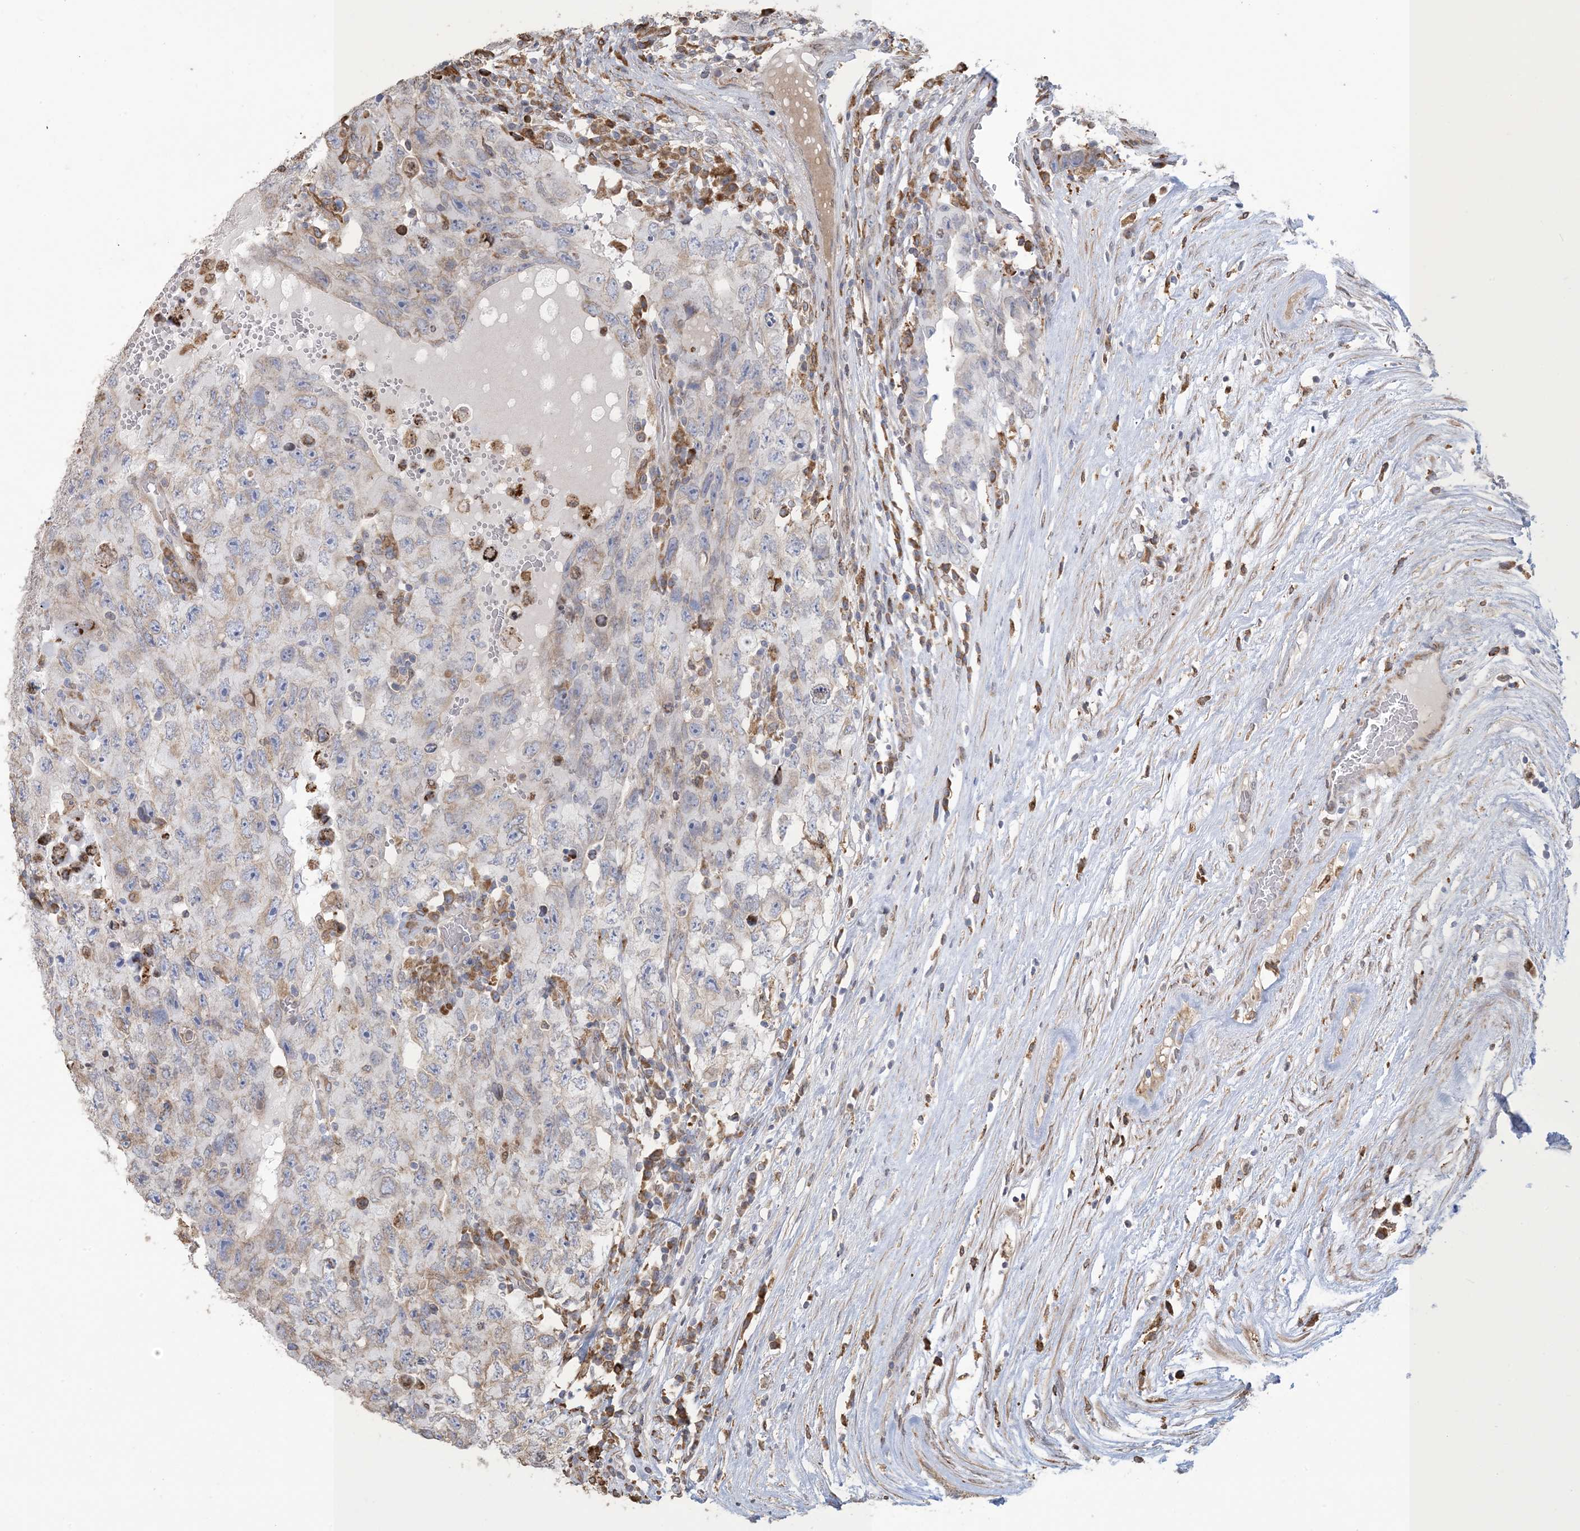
{"staining": {"intensity": "weak", "quantity": "<25%", "location": "cytoplasmic/membranous"}, "tissue": "testis cancer", "cell_type": "Tumor cells", "image_type": "cancer", "snomed": [{"axis": "morphology", "description": "Carcinoma, Embryonal, NOS"}, {"axis": "topography", "description": "Testis"}], "caption": "Testis embryonal carcinoma stained for a protein using immunohistochemistry exhibits no positivity tumor cells.", "gene": "SHANK1", "patient": {"sex": "male", "age": 26}}